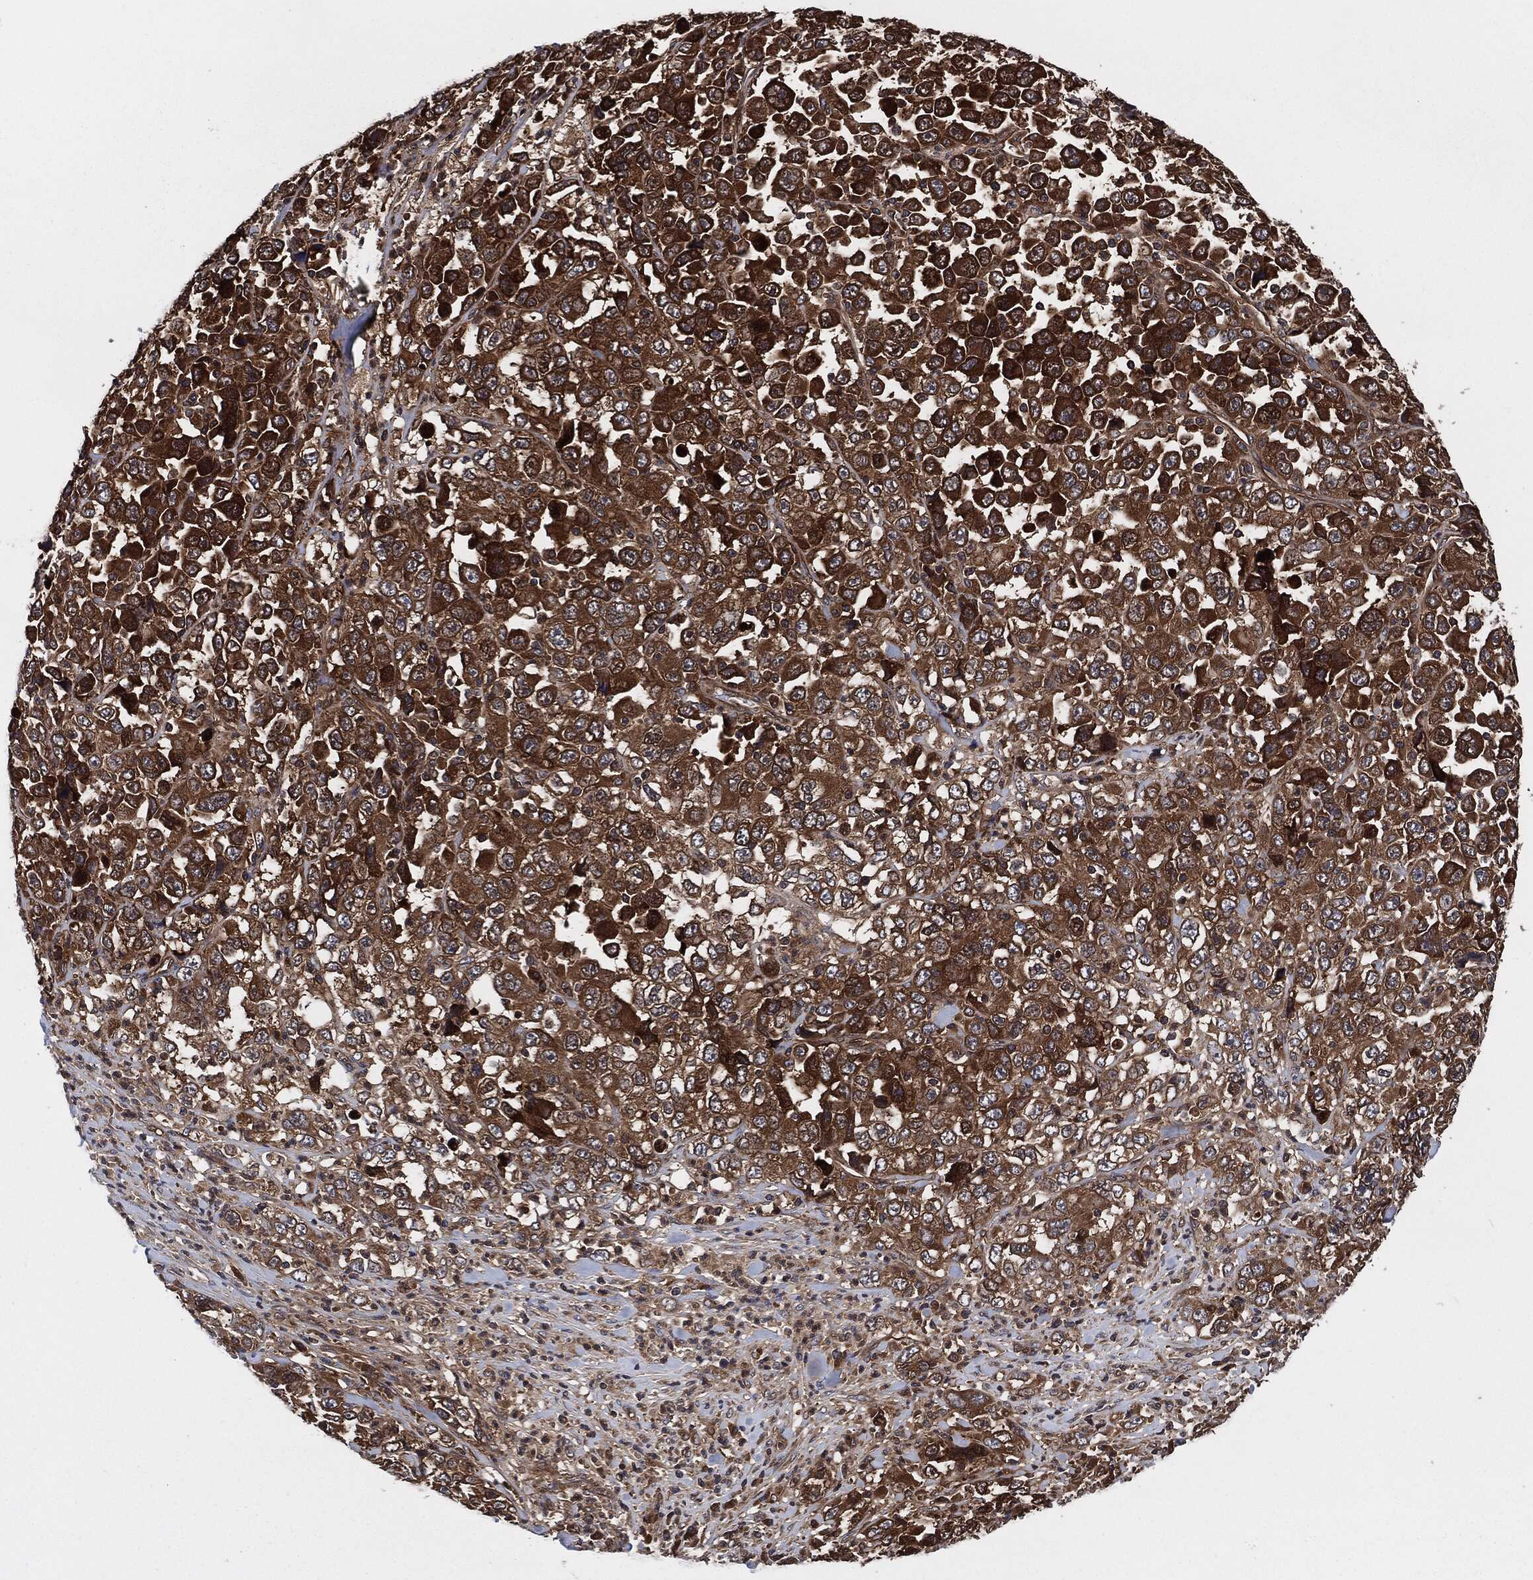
{"staining": {"intensity": "strong", "quantity": ">75%", "location": "cytoplasmic/membranous"}, "tissue": "stomach cancer", "cell_type": "Tumor cells", "image_type": "cancer", "snomed": [{"axis": "morphology", "description": "Normal tissue, NOS"}, {"axis": "morphology", "description": "Adenocarcinoma, NOS"}, {"axis": "topography", "description": "Stomach, upper"}, {"axis": "topography", "description": "Stomach"}], "caption": "DAB (3,3'-diaminobenzidine) immunohistochemical staining of human adenocarcinoma (stomach) exhibits strong cytoplasmic/membranous protein expression in approximately >75% of tumor cells. Using DAB (3,3'-diaminobenzidine) (brown) and hematoxylin (blue) stains, captured at high magnification using brightfield microscopy.", "gene": "XPNPEP1", "patient": {"sex": "male", "age": 59}}